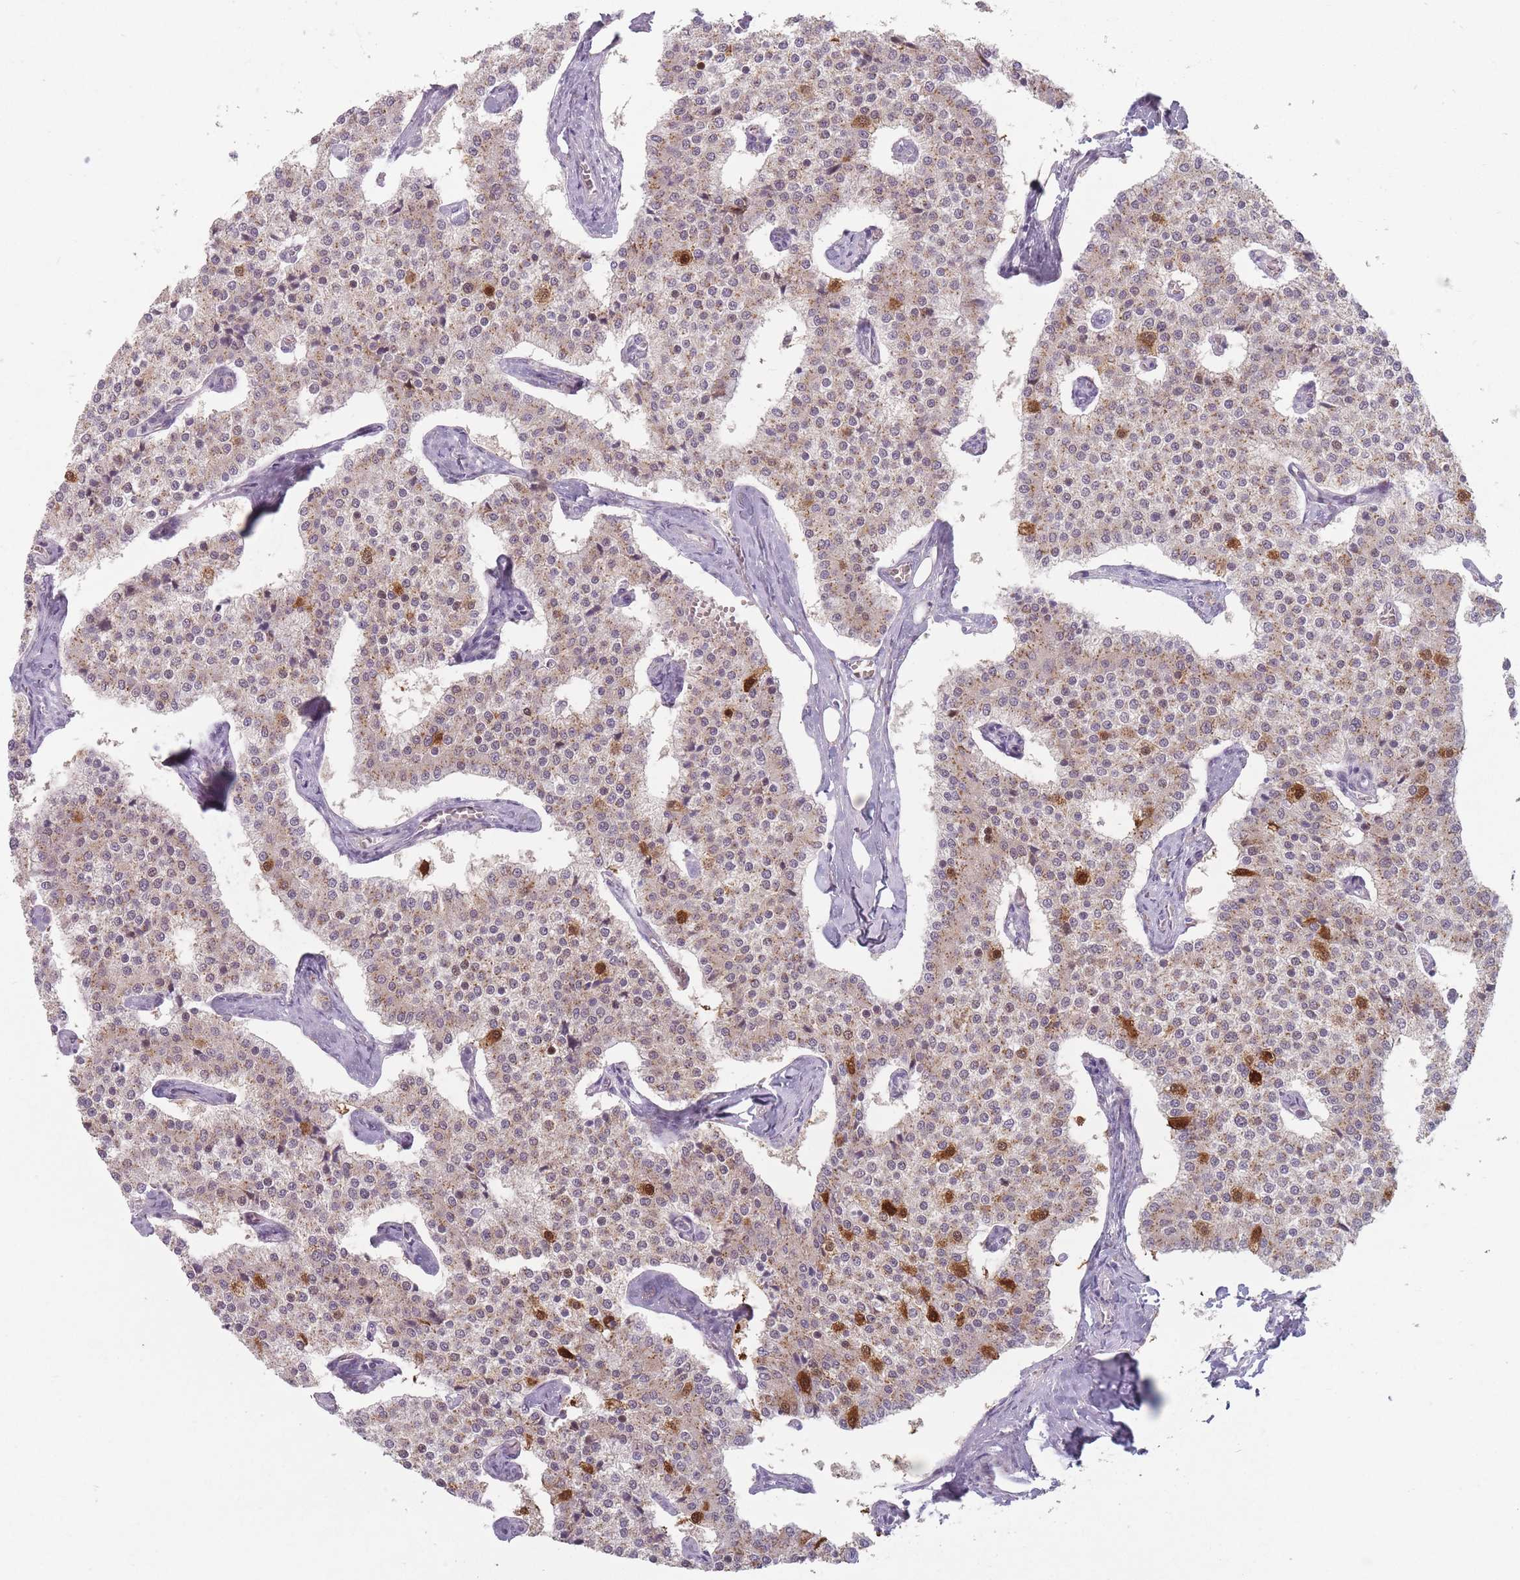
{"staining": {"intensity": "strong", "quantity": "<25%", "location": "cytoplasmic/membranous,nuclear"}, "tissue": "carcinoid", "cell_type": "Tumor cells", "image_type": "cancer", "snomed": [{"axis": "morphology", "description": "Carcinoid, malignant, NOS"}, {"axis": "topography", "description": "Colon"}], "caption": "Immunohistochemical staining of human carcinoid shows medium levels of strong cytoplasmic/membranous and nuclear protein expression in about <25% of tumor cells.", "gene": "MAN1B1", "patient": {"sex": "female", "age": 52}}